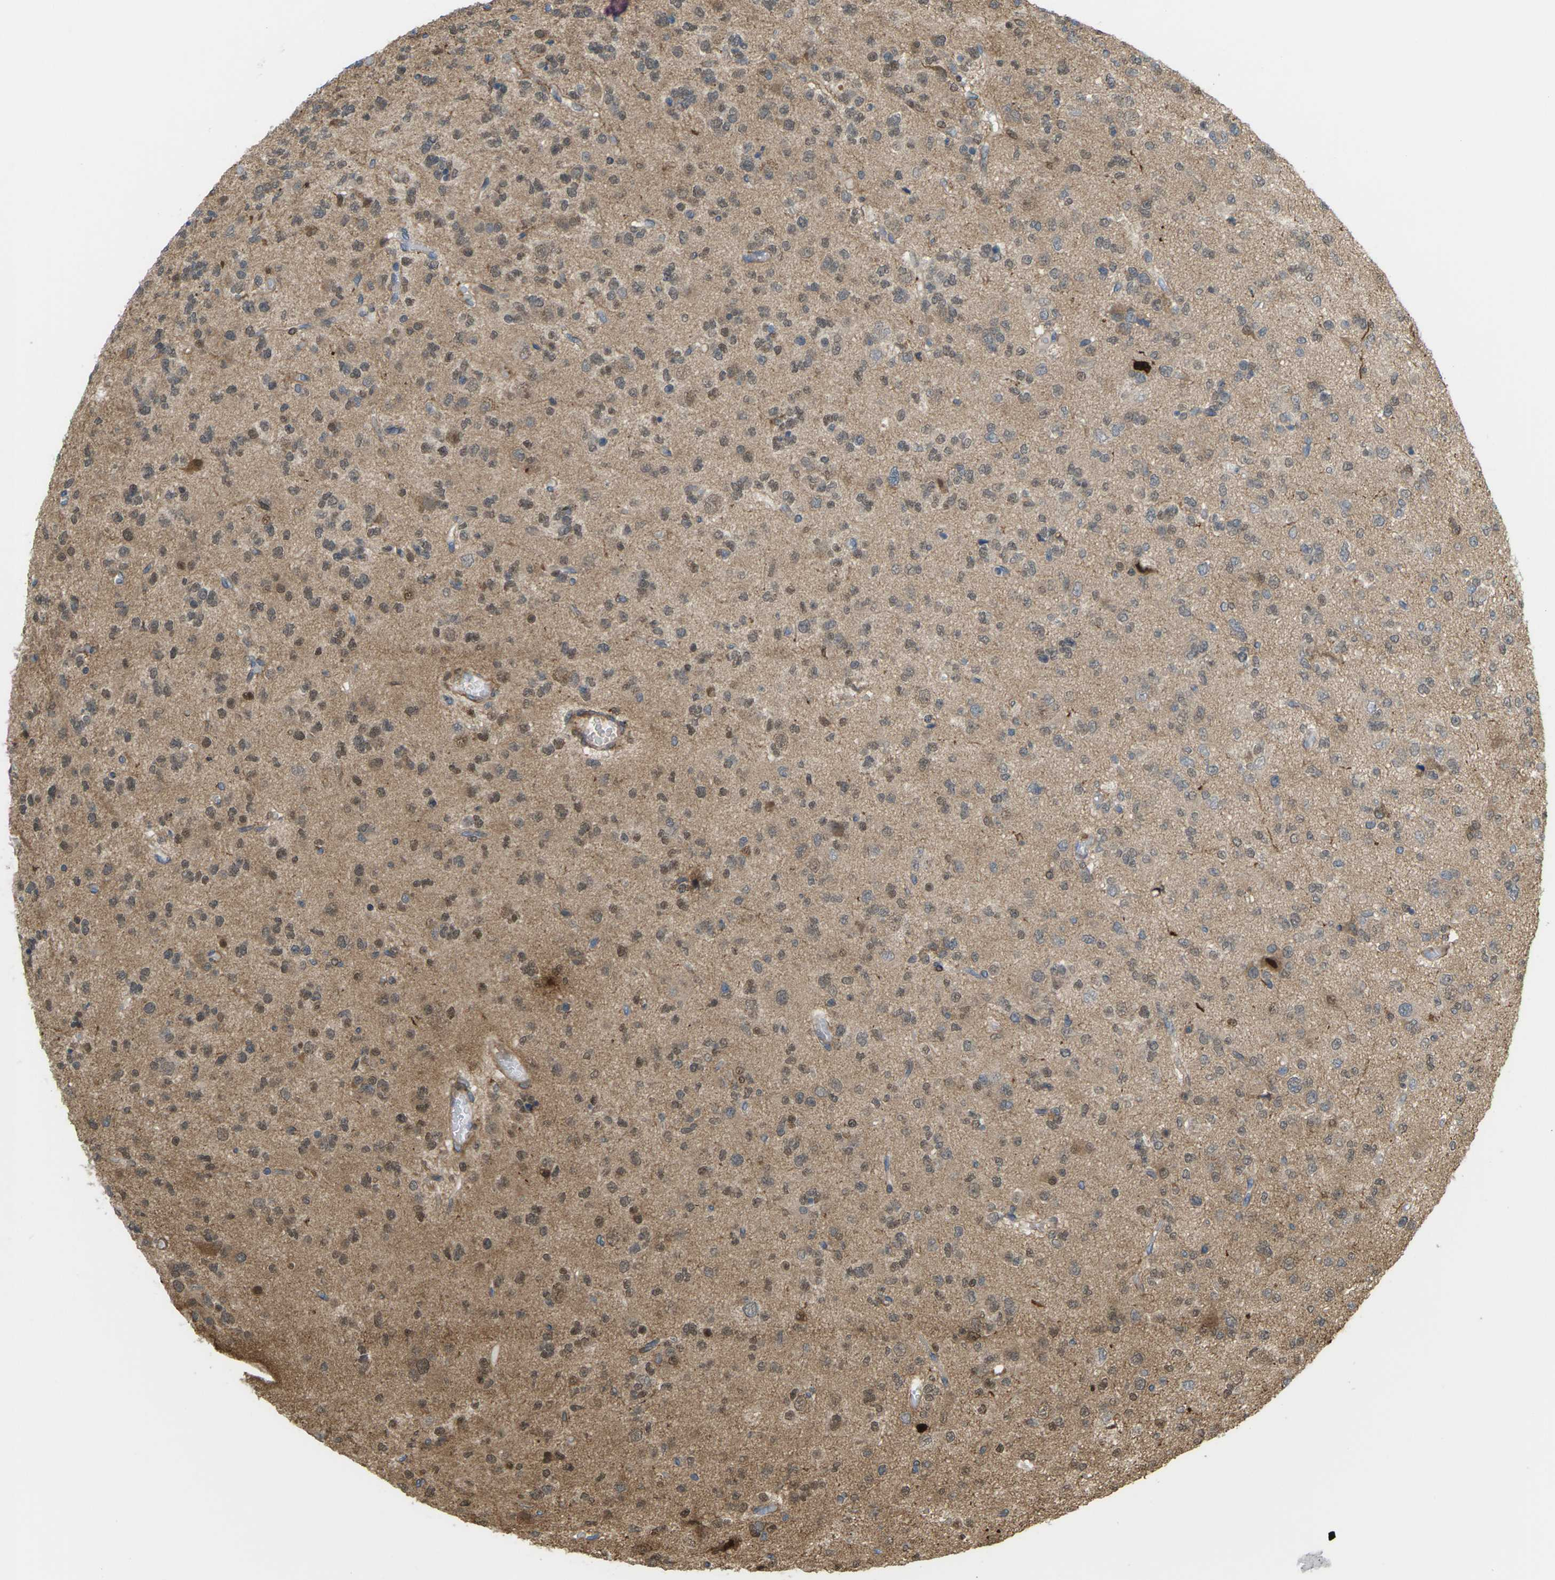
{"staining": {"intensity": "moderate", "quantity": ">75%", "location": "cytoplasmic/membranous,nuclear"}, "tissue": "glioma", "cell_type": "Tumor cells", "image_type": "cancer", "snomed": [{"axis": "morphology", "description": "Glioma, malignant, Low grade"}, {"axis": "topography", "description": "Brain"}], "caption": "The photomicrograph shows staining of glioma, revealing moderate cytoplasmic/membranous and nuclear protein expression (brown color) within tumor cells. (DAB IHC, brown staining for protein, blue staining for nuclei).", "gene": "ROBO1", "patient": {"sex": "male", "age": 38}}